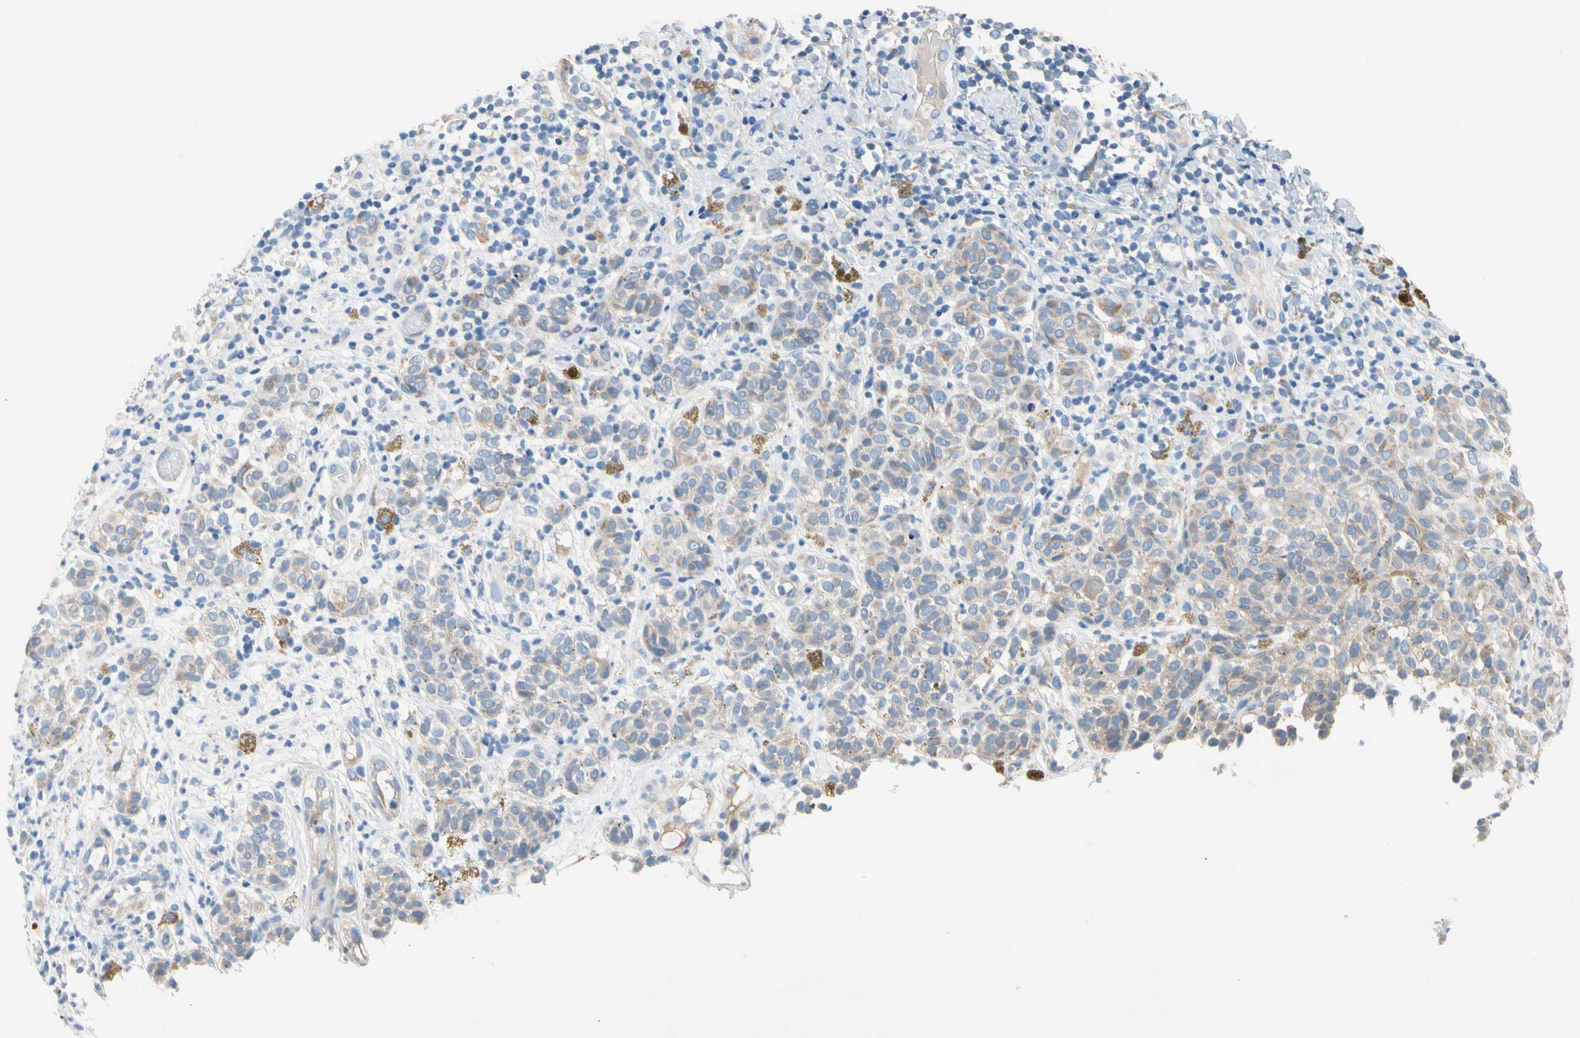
{"staining": {"intensity": "negative", "quantity": "none", "location": "none"}, "tissue": "melanoma", "cell_type": "Tumor cells", "image_type": "cancer", "snomed": [{"axis": "morphology", "description": "Malignant melanoma, NOS"}, {"axis": "topography", "description": "Skin"}], "caption": "Immunohistochemistry of human malignant melanoma exhibits no staining in tumor cells.", "gene": "STXBP1", "patient": {"sex": "male", "age": 64}}